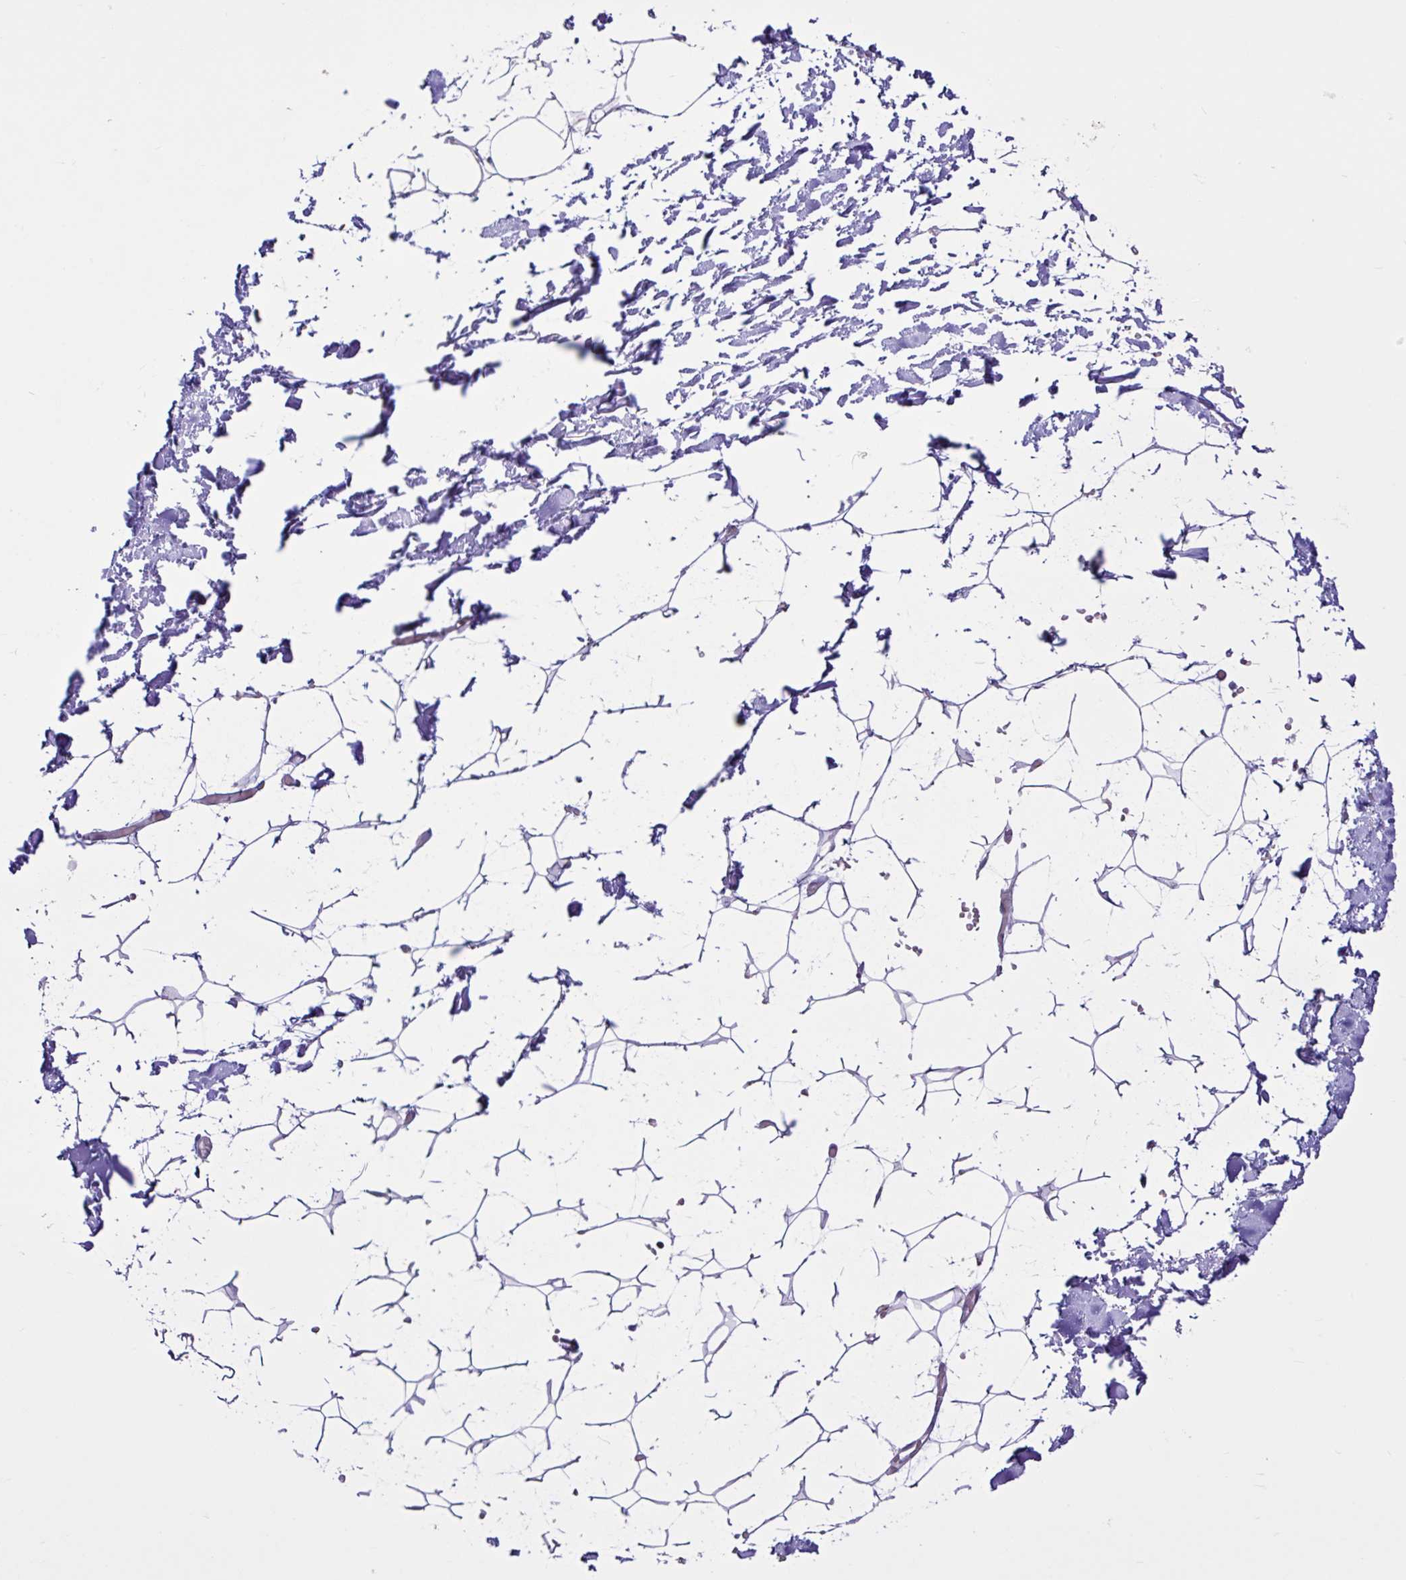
{"staining": {"intensity": "negative", "quantity": "none", "location": "none"}, "tissue": "adipose tissue", "cell_type": "Adipocytes", "image_type": "normal", "snomed": [{"axis": "morphology", "description": "Normal tissue, NOS"}, {"axis": "topography", "description": "Skin"}, {"axis": "topography", "description": "Peripheral nerve tissue"}], "caption": "The photomicrograph demonstrates no significant expression in adipocytes of adipose tissue.", "gene": "LARS1", "patient": {"sex": "female", "age": 56}}